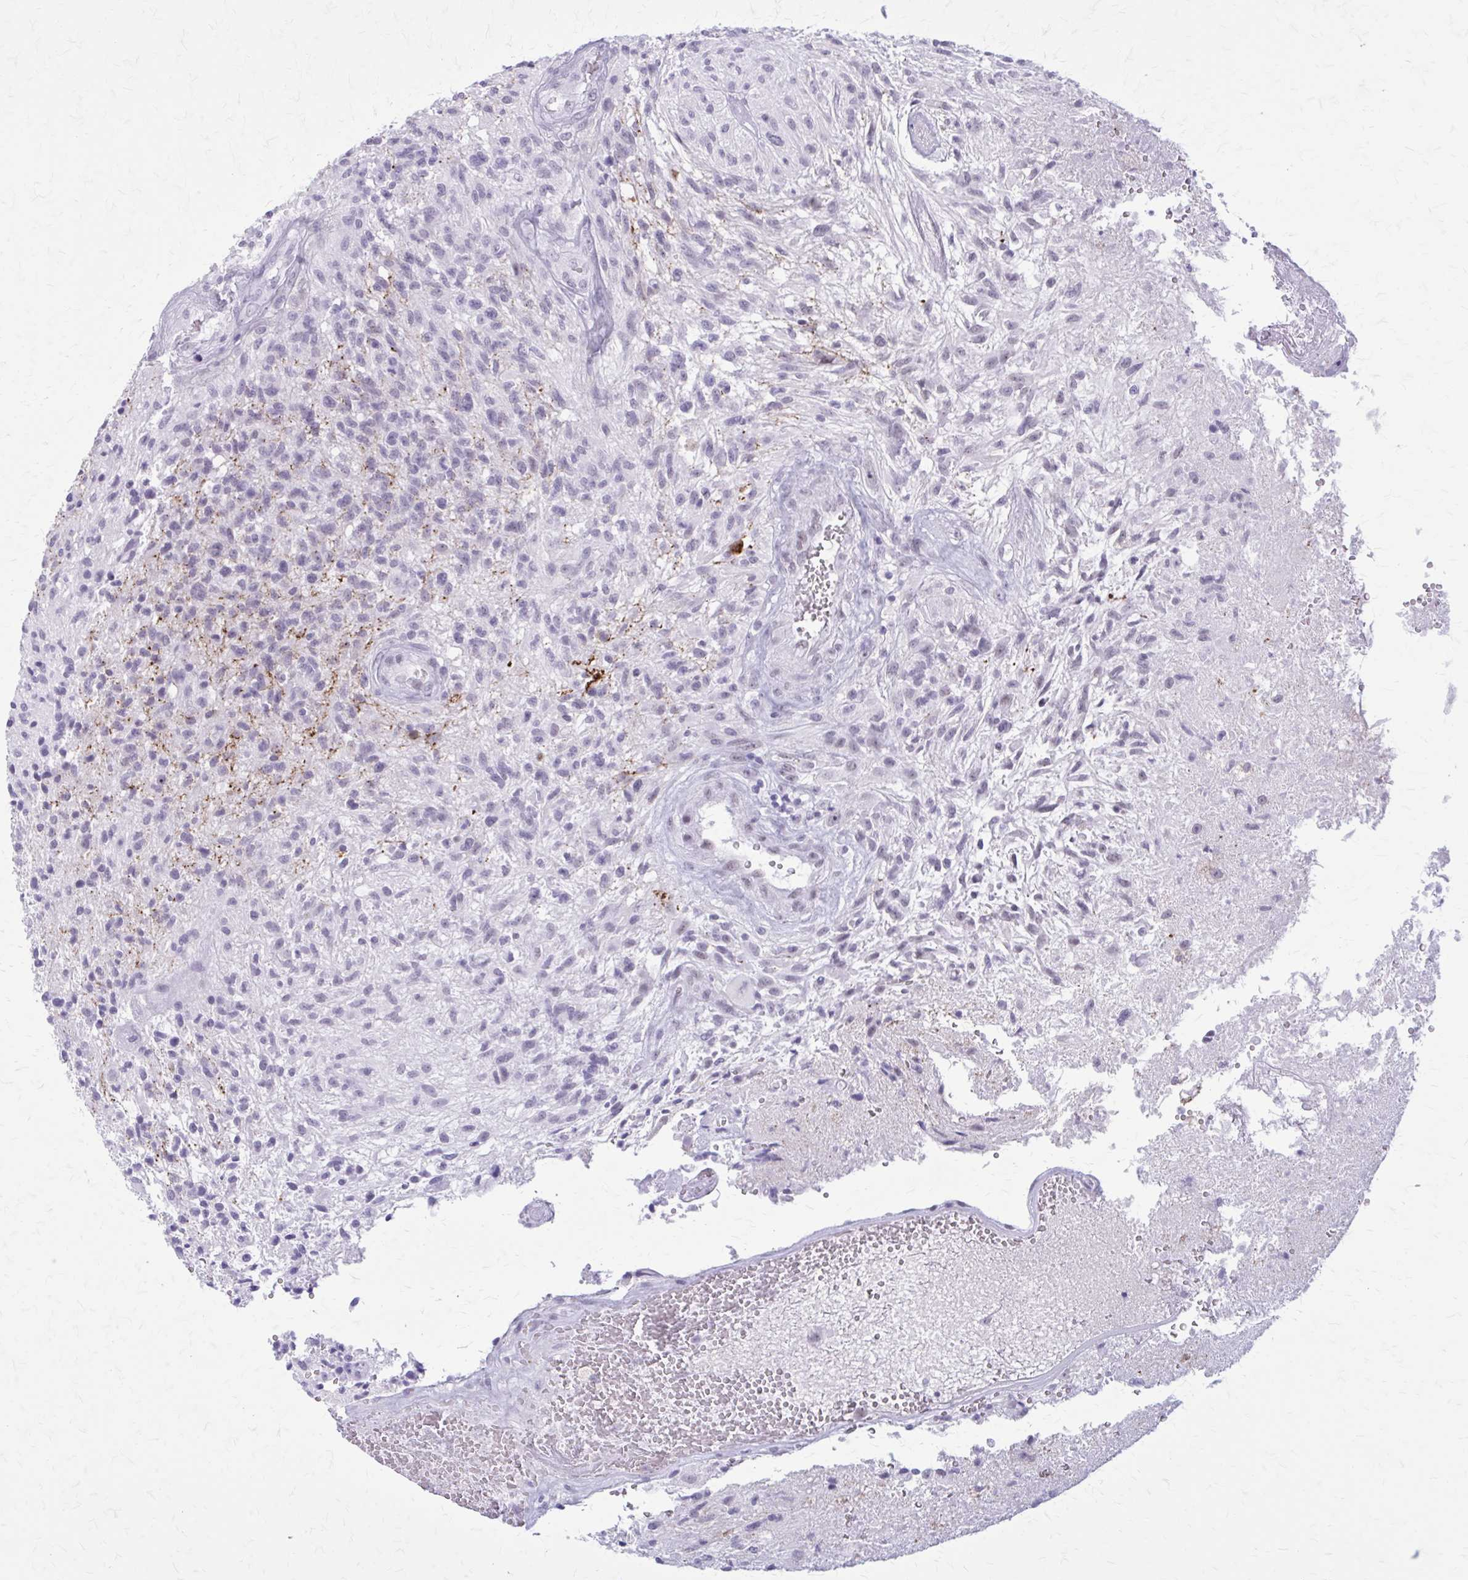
{"staining": {"intensity": "negative", "quantity": "none", "location": "none"}, "tissue": "glioma", "cell_type": "Tumor cells", "image_type": "cancer", "snomed": [{"axis": "morphology", "description": "Glioma, malignant, High grade"}, {"axis": "topography", "description": "Brain"}], "caption": "A high-resolution histopathology image shows IHC staining of high-grade glioma (malignant), which reveals no significant staining in tumor cells.", "gene": "GAD1", "patient": {"sex": "male", "age": 56}}